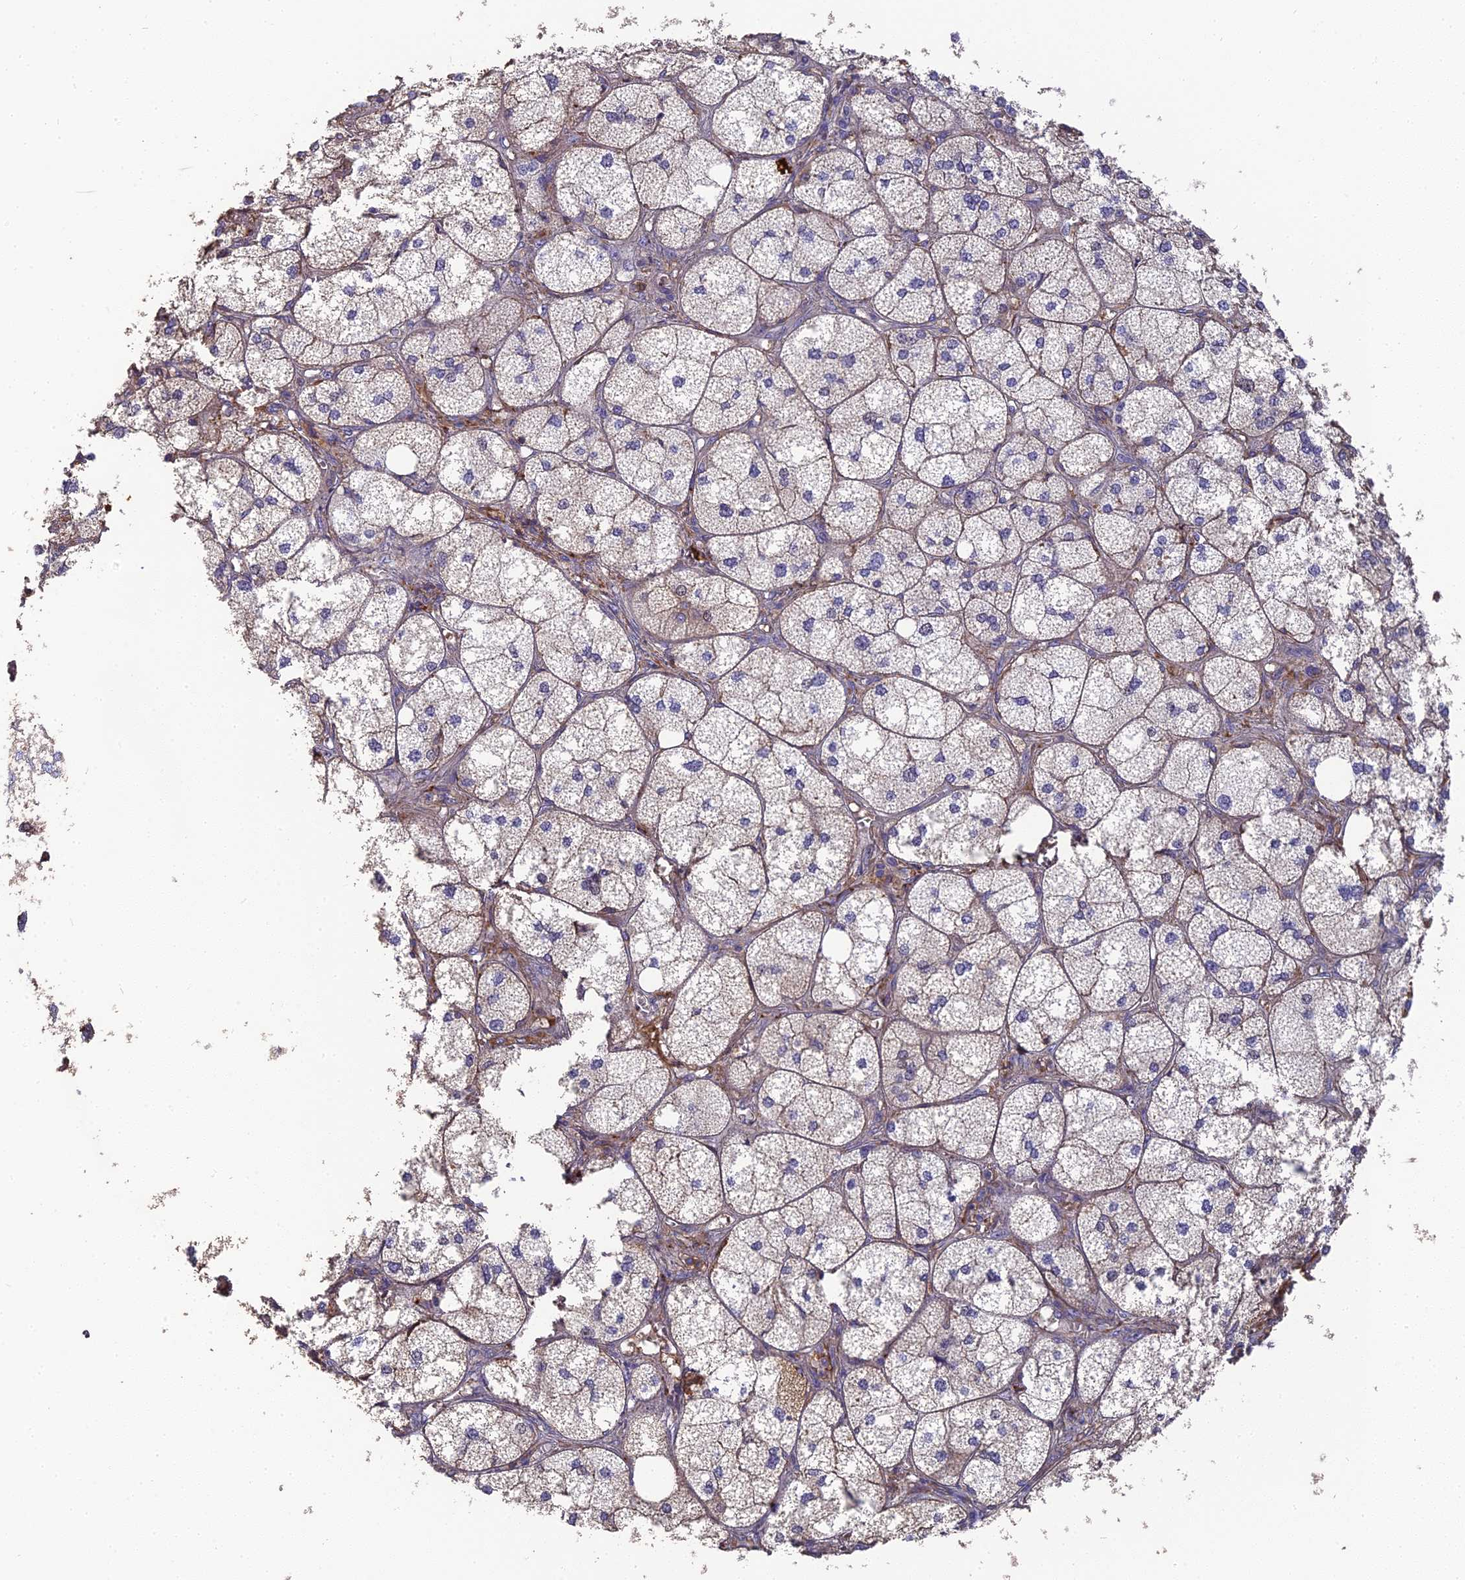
{"staining": {"intensity": "strong", "quantity": "25%-75%", "location": "cytoplasmic/membranous"}, "tissue": "adrenal gland", "cell_type": "Glandular cells", "image_type": "normal", "snomed": [{"axis": "morphology", "description": "Normal tissue, NOS"}, {"axis": "topography", "description": "Adrenal gland"}], "caption": "A high amount of strong cytoplasmic/membranous expression is seen in approximately 25%-75% of glandular cells in normal adrenal gland.", "gene": "ERMAP", "patient": {"sex": "female", "age": 61}}